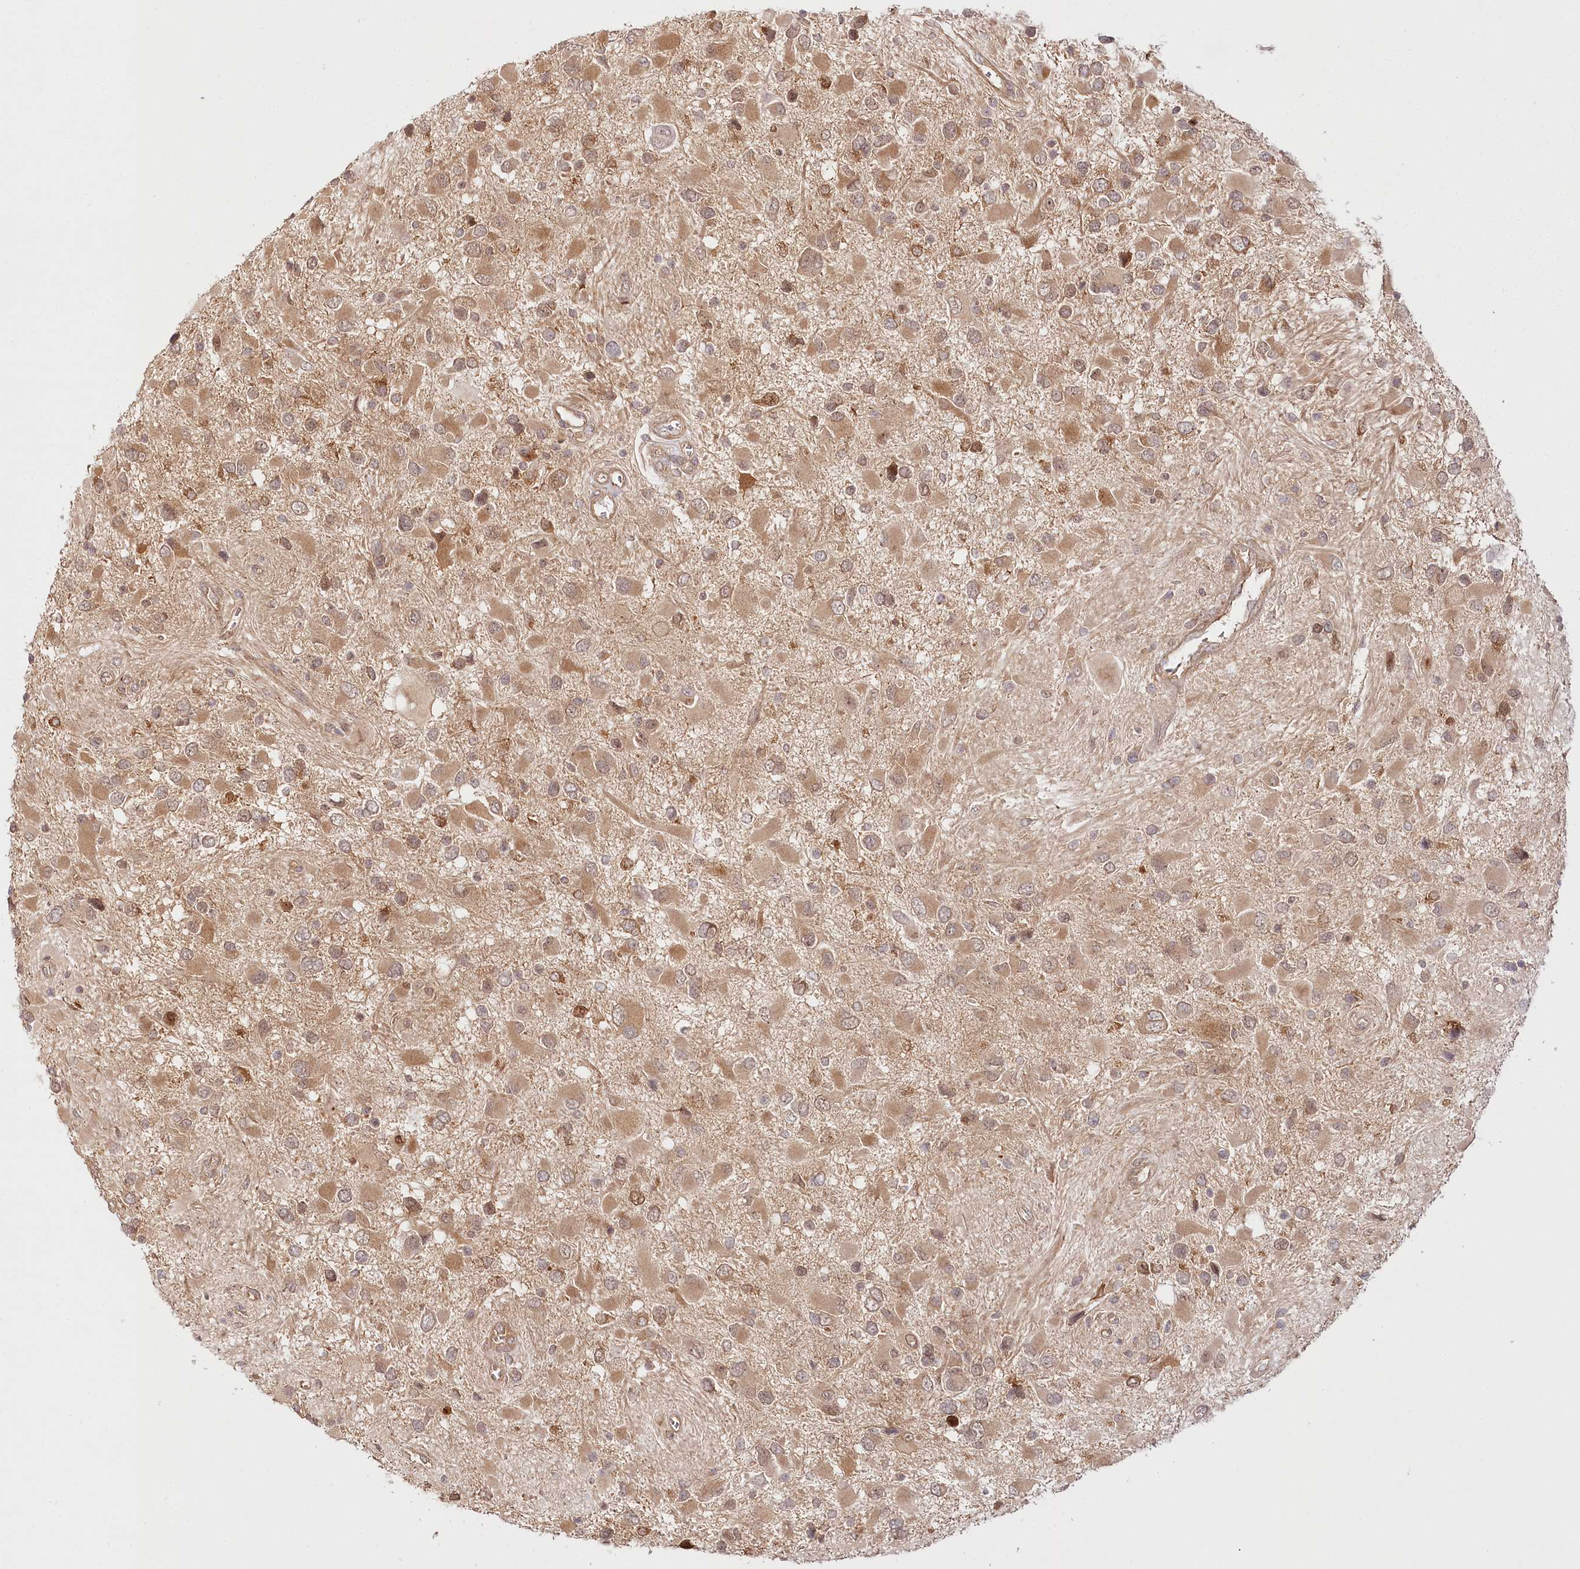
{"staining": {"intensity": "moderate", "quantity": ">75%", "location": "cytoplasmic/membranous"}, "tissue": "glioma", "cell_type": "Tumor cells", "image_type": "cancer", "snomed": [{"axis": "morphology", "description": "Glioma, malignant, High grade"}, {"axis": "topography", "description": "Brain"}], "caption": "Brown immunohistochemical staining in human glioma displays moderate cytoplasmic/membranous staining in about >75% of tumor cells.", "gene": "INPP4B", "patient": {"sex": "male", "age": 53}}